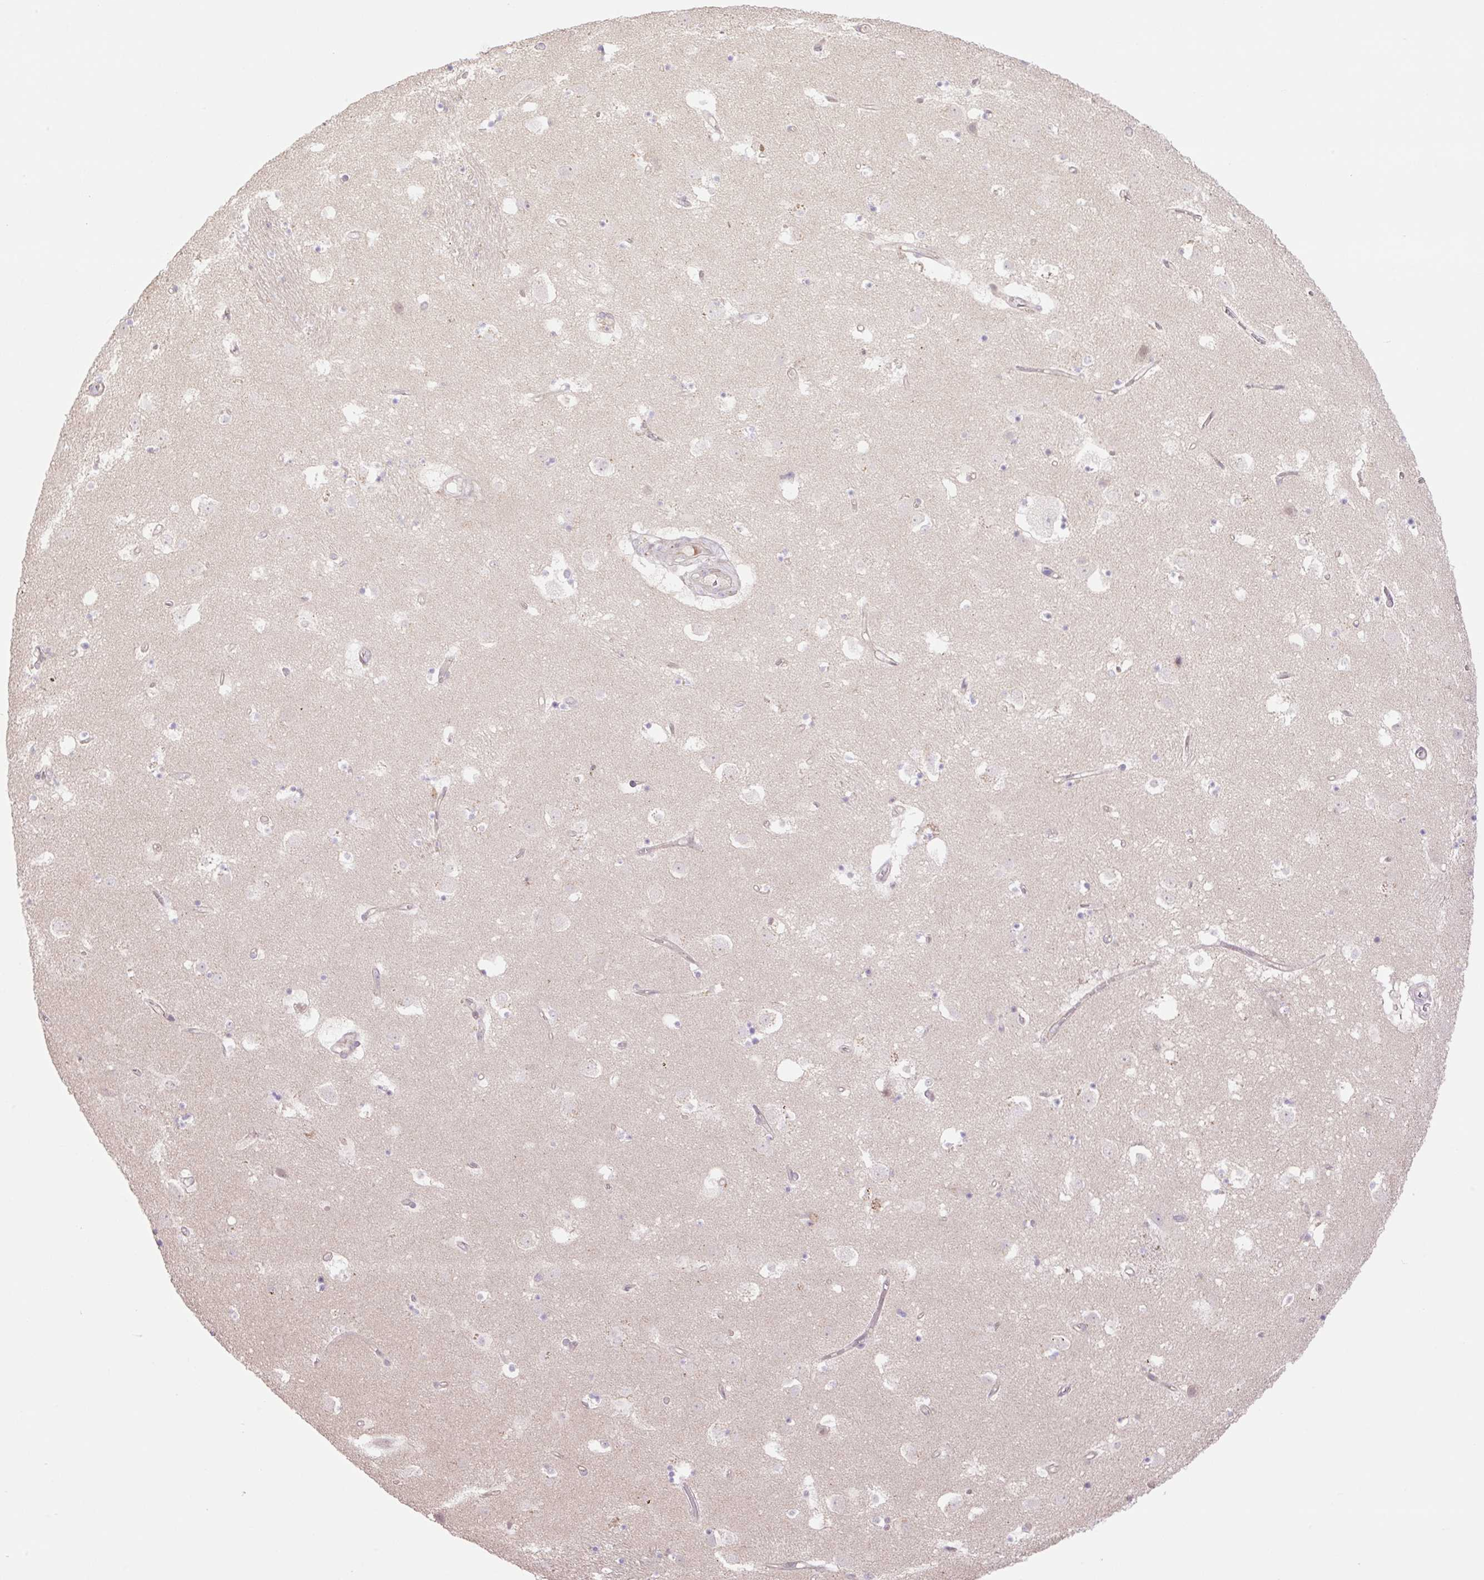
{"staining": {"intensity": "negative", "quantity": "none", "location": "none"}, "tissue": "caudate", "cell_type": "Glial cells", "image_type": "normal", "snomed": [{"axis": "morphology", "description": "Normal tissue, NOS"}, {"axis": "topography", "description": "Lateral ventricle wall"}], "caption": "A photomicrograph of caudate stained for a protein exhibits no brown staining in glial cells.", "gene": "VPS25", "patient": {"sex": "male", "age": 58}}